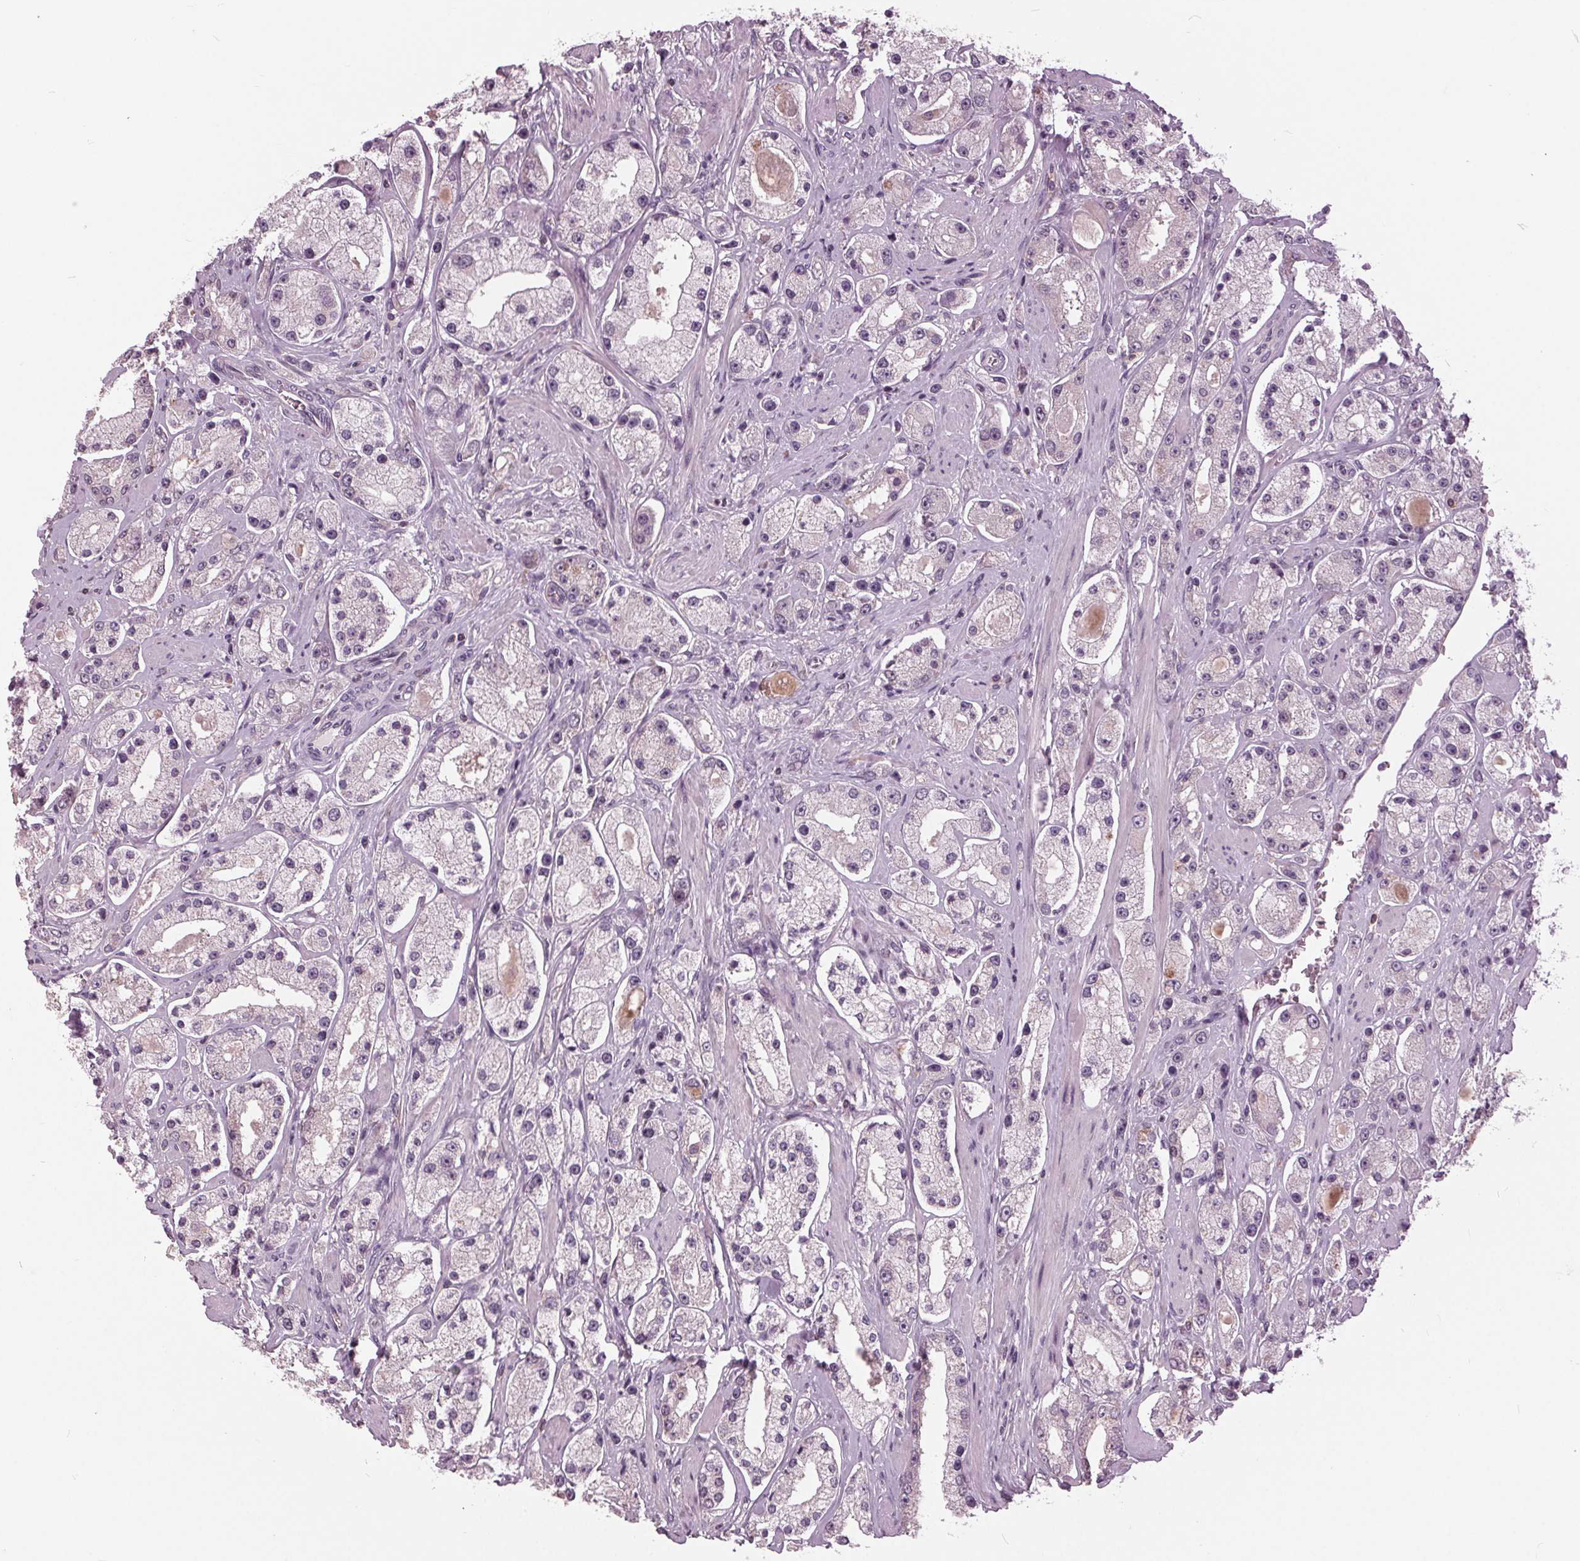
{"staining": {"intensity": "negative", "quantity": "none", "location": "none"}, "tissue": "prostate cancer", "cell_type": "Tumor cells", "image_type": "cancer", "snomed": [{"axis": "morphology", "description": "Adenocarcinoma, High grade"}, {"axis": "topography", "description": "Prostate"}], "caption": "IHC of prostate cancer (adenocarcinoma (high-grade)) shows no positivity in tumor cells. (Immunohistochemistry (ihc), brightfield microscopy, high magnification).", "gene": "SIGLEC6", "patient": {"sex": "male", "age": 67}}